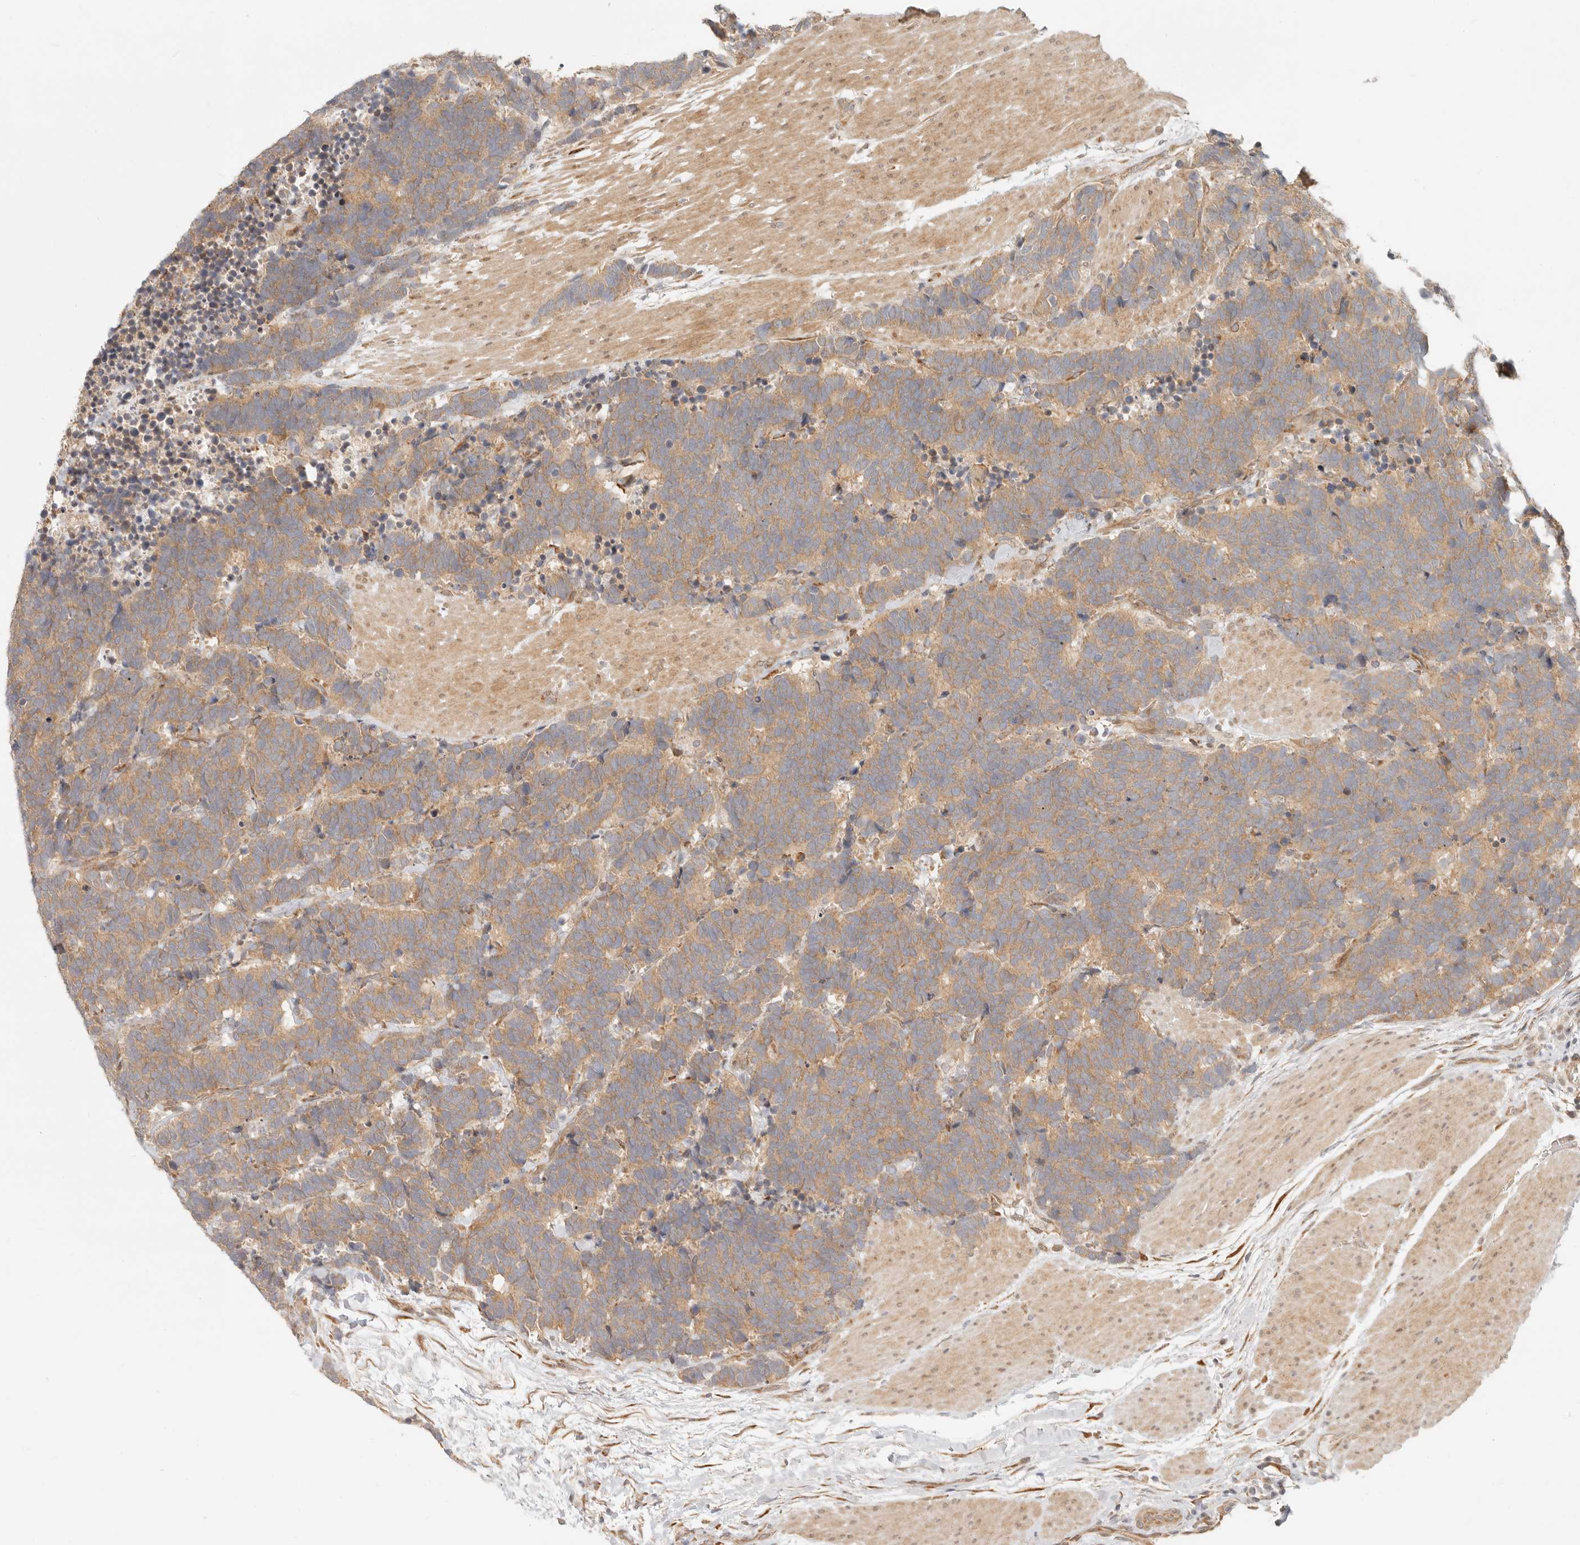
{"staining": {"intensity": "weak", "quantity": ">75%", "location": "cytoplasmic/membranous"}, "tissue": "carcinoid", "cell_type": "Tumor cells", "image_type": "cancer", "snomed": [{"axis": "morphology", "description": "Carcinoma, NOS"}, {"axis": "morphology", "description": "Carcinoid, malignant, NOS"}, {"axis": "topography", "description": "Urinary bladder"}], "caption": "A high-resolution histopathology image shows IHC staining of carcinoid, which exhibits weak cytoplasmic/membranous expression in about >75% of tumor cells.", "gene": "TUFT1", "patient": {"sex": "male", "age": 57}}